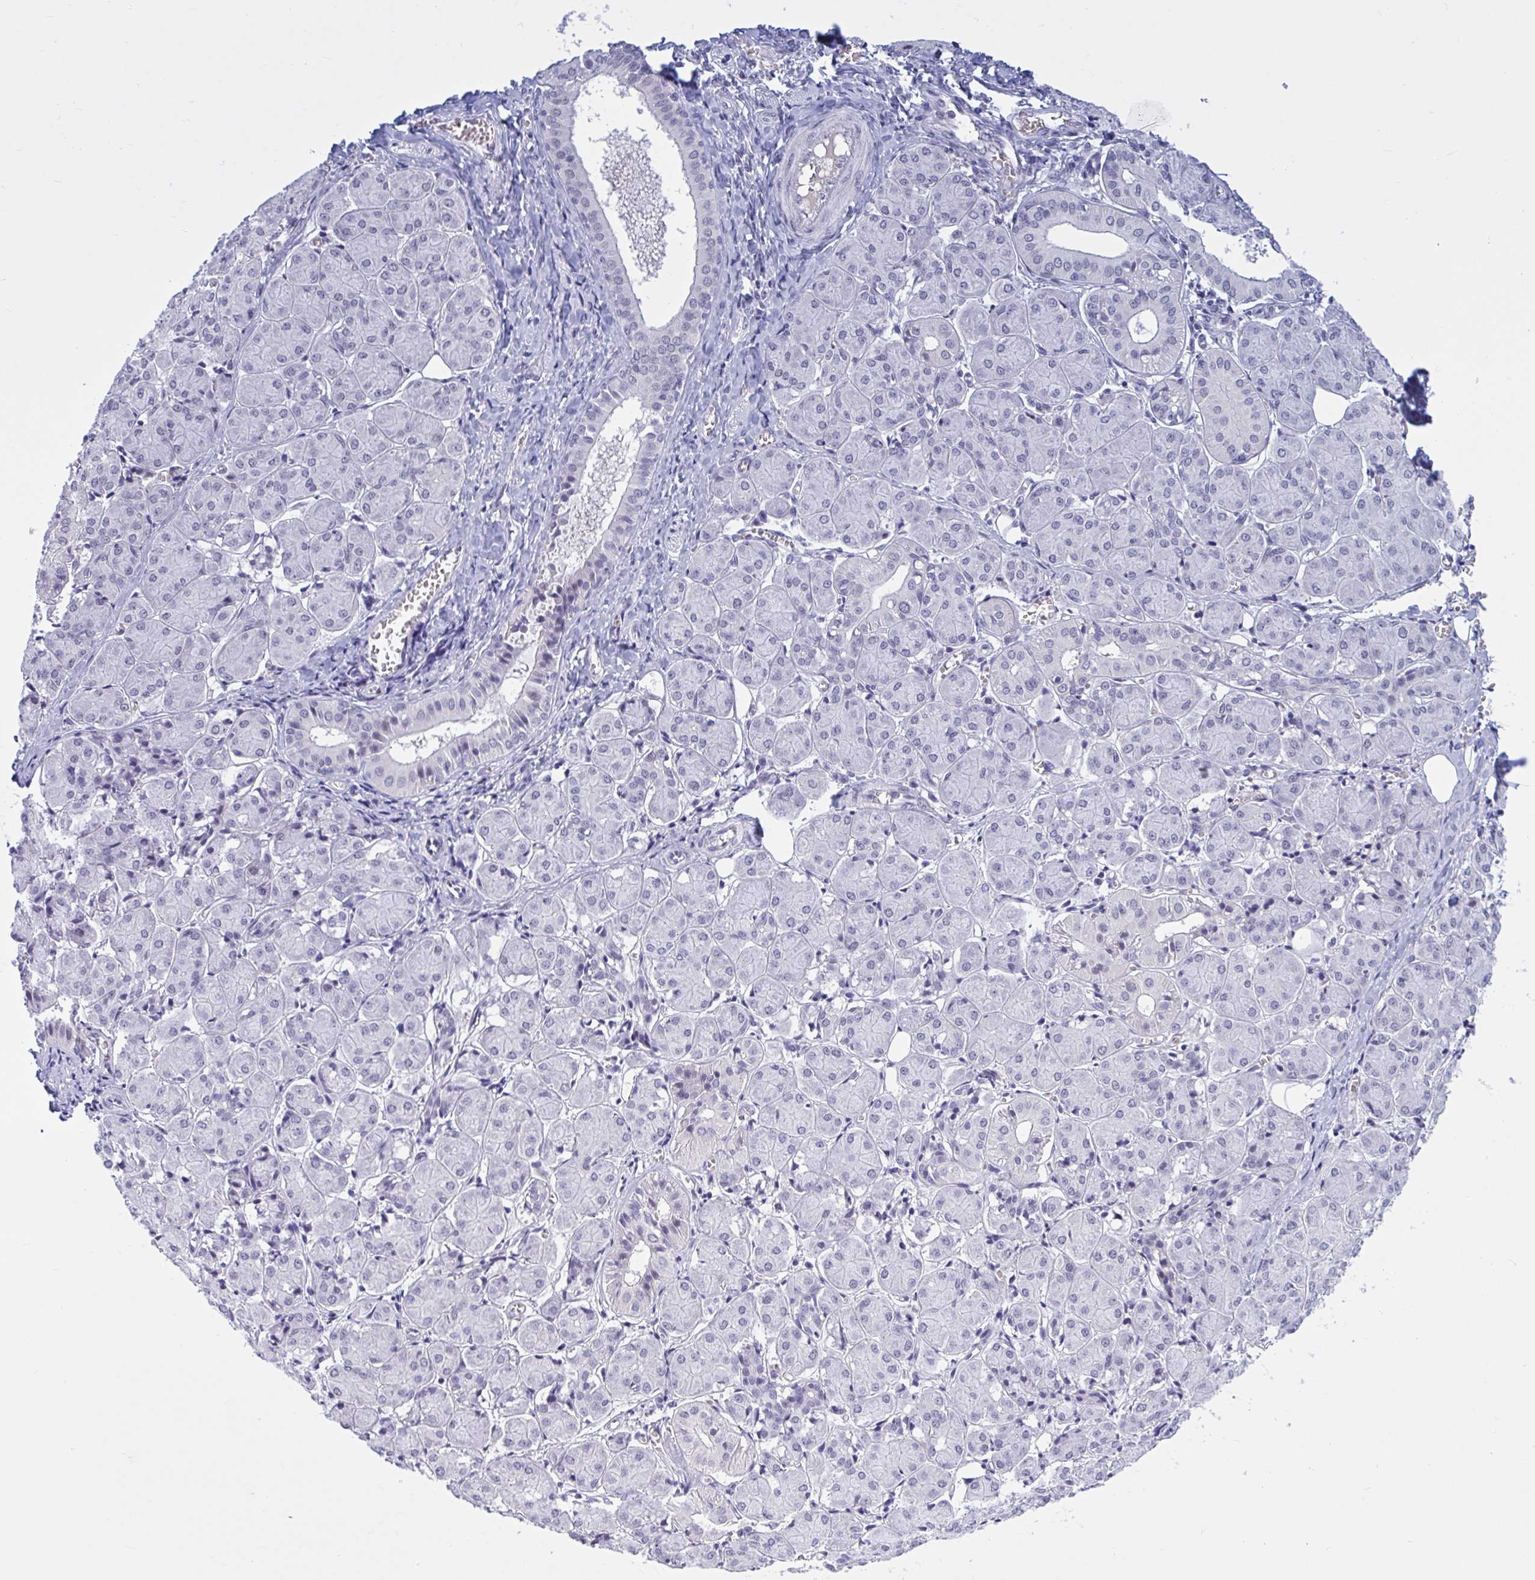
{"staining": {"intensity": "negative", "quantity": "none", "location": "none"}, "tissue": "salivary gland", "cell_type": "Glandular cells", "image_type": "normal", "snomed": [{"axis": "morphology", "description": "Normal tissue, NOS"}, {"axis": "morphology", "description": "Inflammation, NOS"}, {"axis": "topography", "description": "Lymph node"}, {"axis": "topography", "description": "Salivary gland"}], "caption": "This is a image of immunohistochemistry staining of unremarkable salivary gland, which shows no staining in glandular cells.", "gene": "CNGB3", "patient": {"sex": "male", "age": 3}}